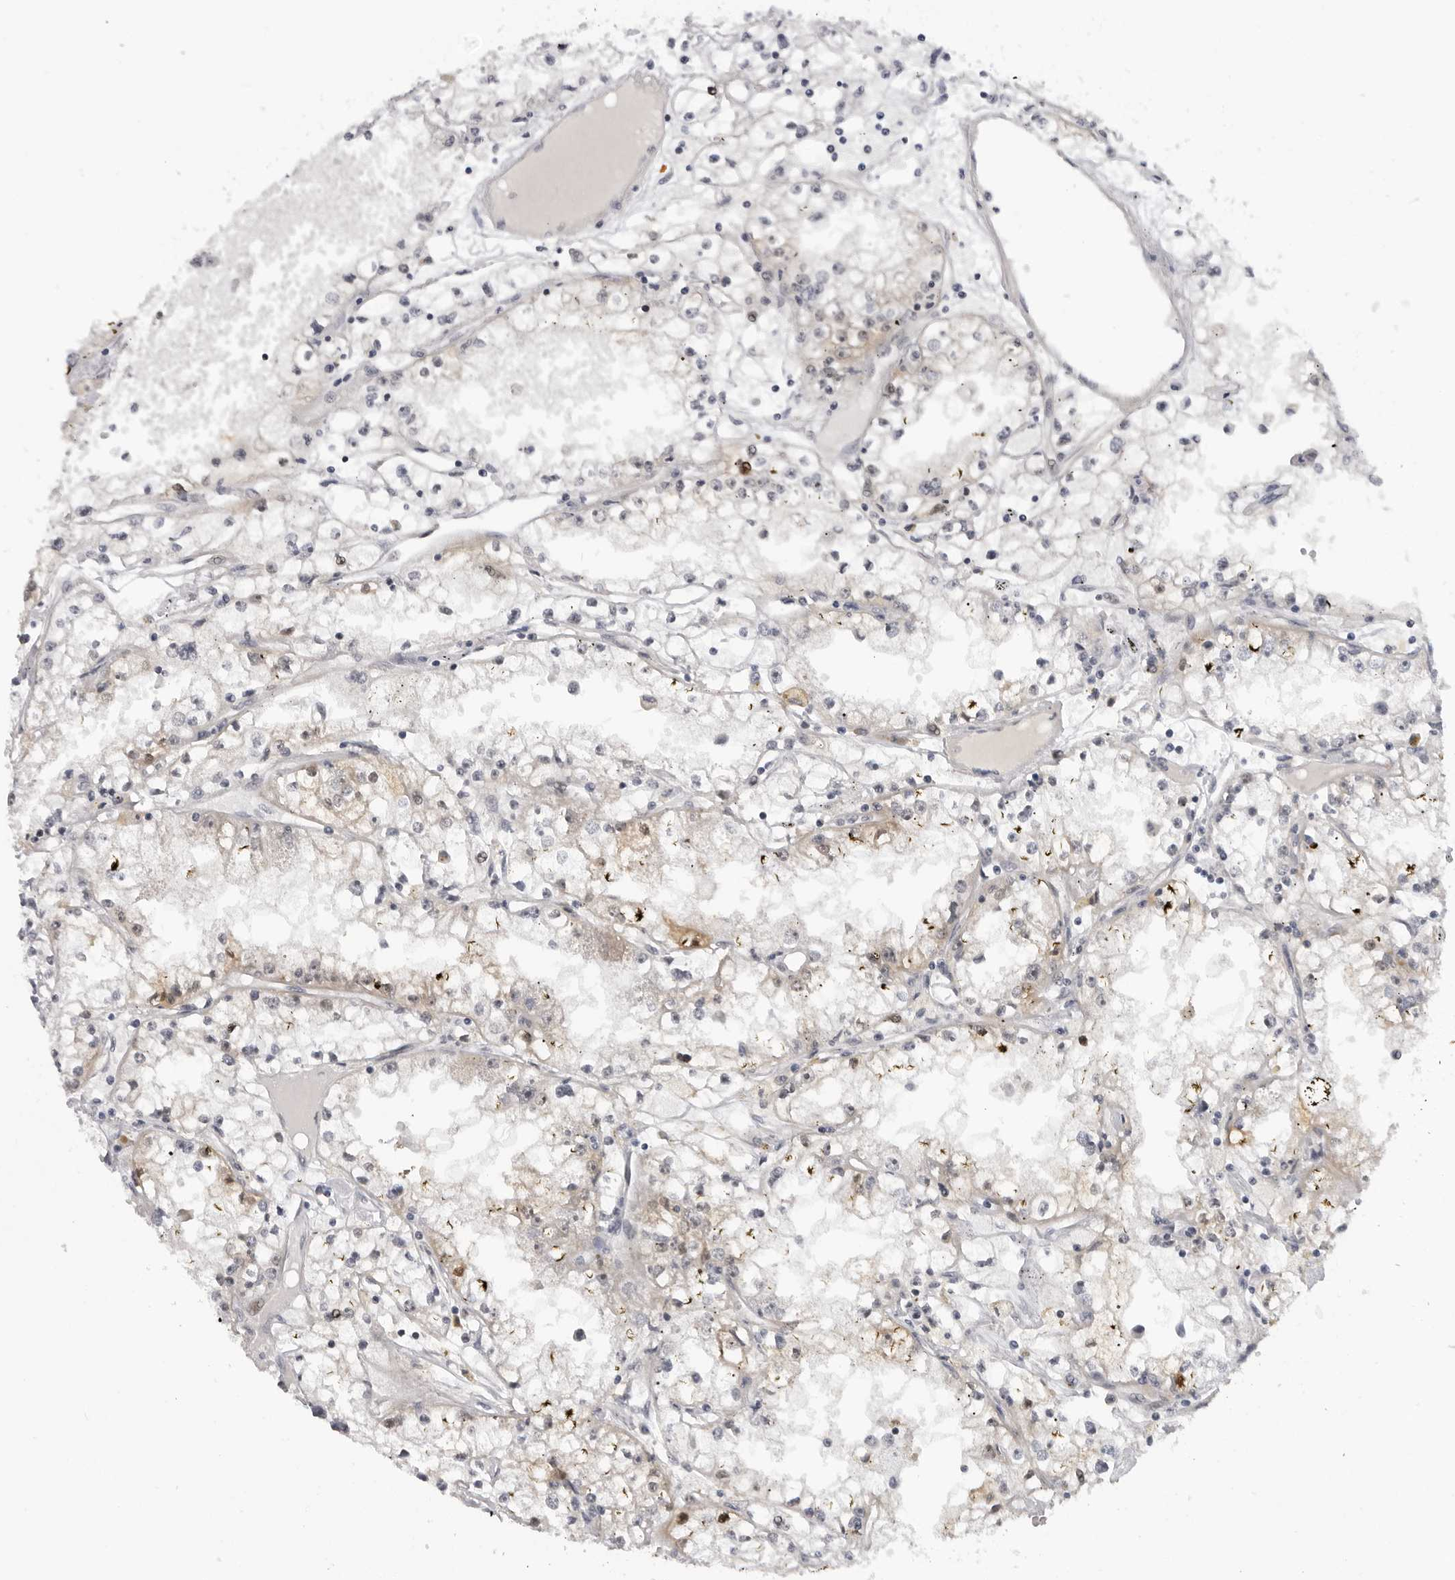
{"staining": {"intensity": "weak", "quantity": "<25%", "location": "cytoplasmic/membranous"}, "tissue": "renal cancer", "cell_type": "Tumor cells", "image_type": "cancer", "snomed": [{"axis": "morphology", "description": "Adenocarcinoma, NOS"}, {"axis": "topography", "description": "Kidney"}], "caption": "Protein analysis of renal cancer (adenocarcinoma) exhibits no significant staining in tumor cells.", "gene": "ALPK2", "patient": {"sex": "male", "age": 56}}